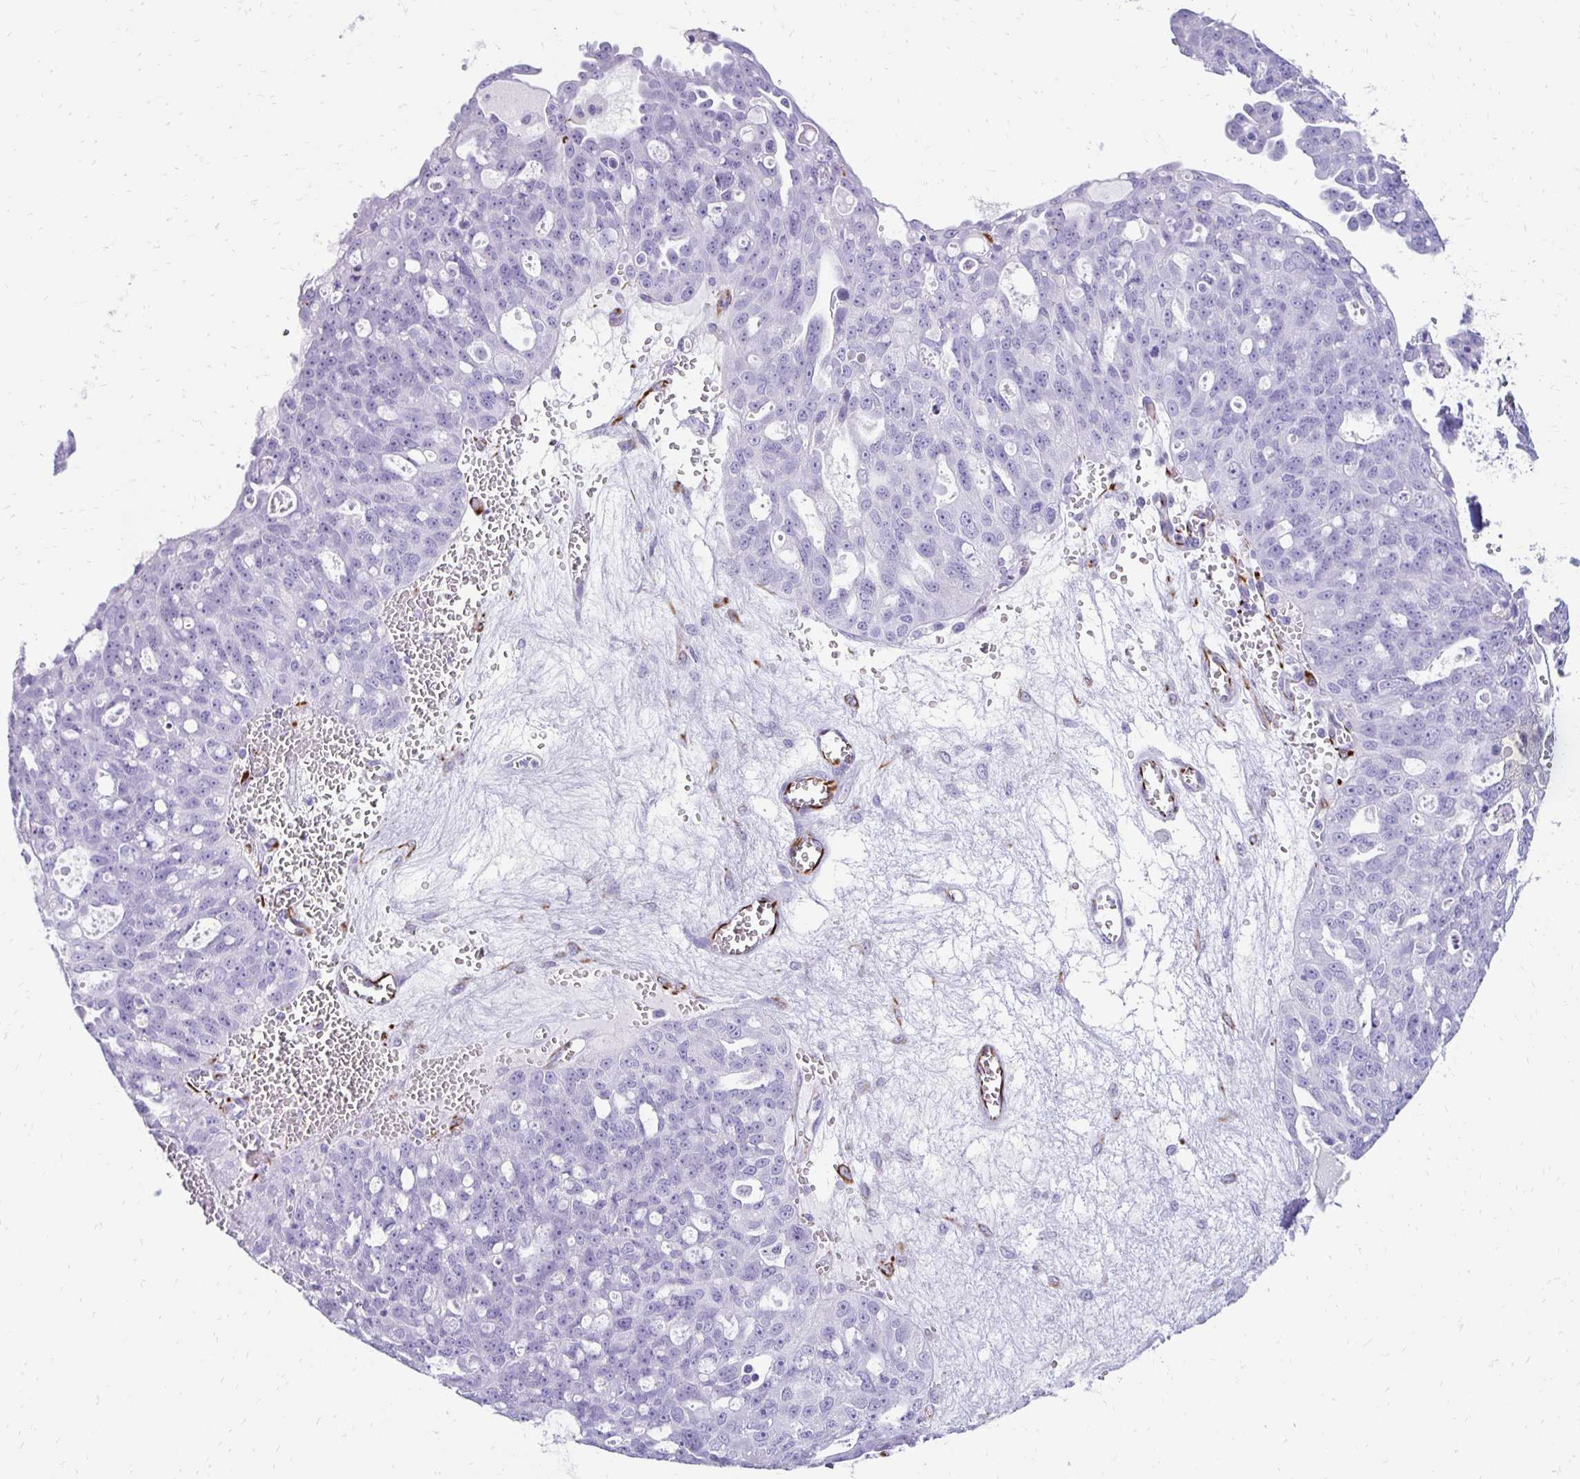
{"staining": {"intensity": "negative", "quantity": "none", "location": "none"}, "tissue": "ovarian cancer", "cell_type": "Tumor cells", "image_type": "cancer", "snomed": [{"axis": "morphology", "description": "Carcinoma, endometroid"}, {"axis": "topography", "description": "Ovary"}], "caption": "This is a histopathology image of immunohistochemistry staining of ovarian cancer, which shows no staining in tumor cells.", "gene": "TMEM54", "patient": {"sex": "female", "age": 70}}